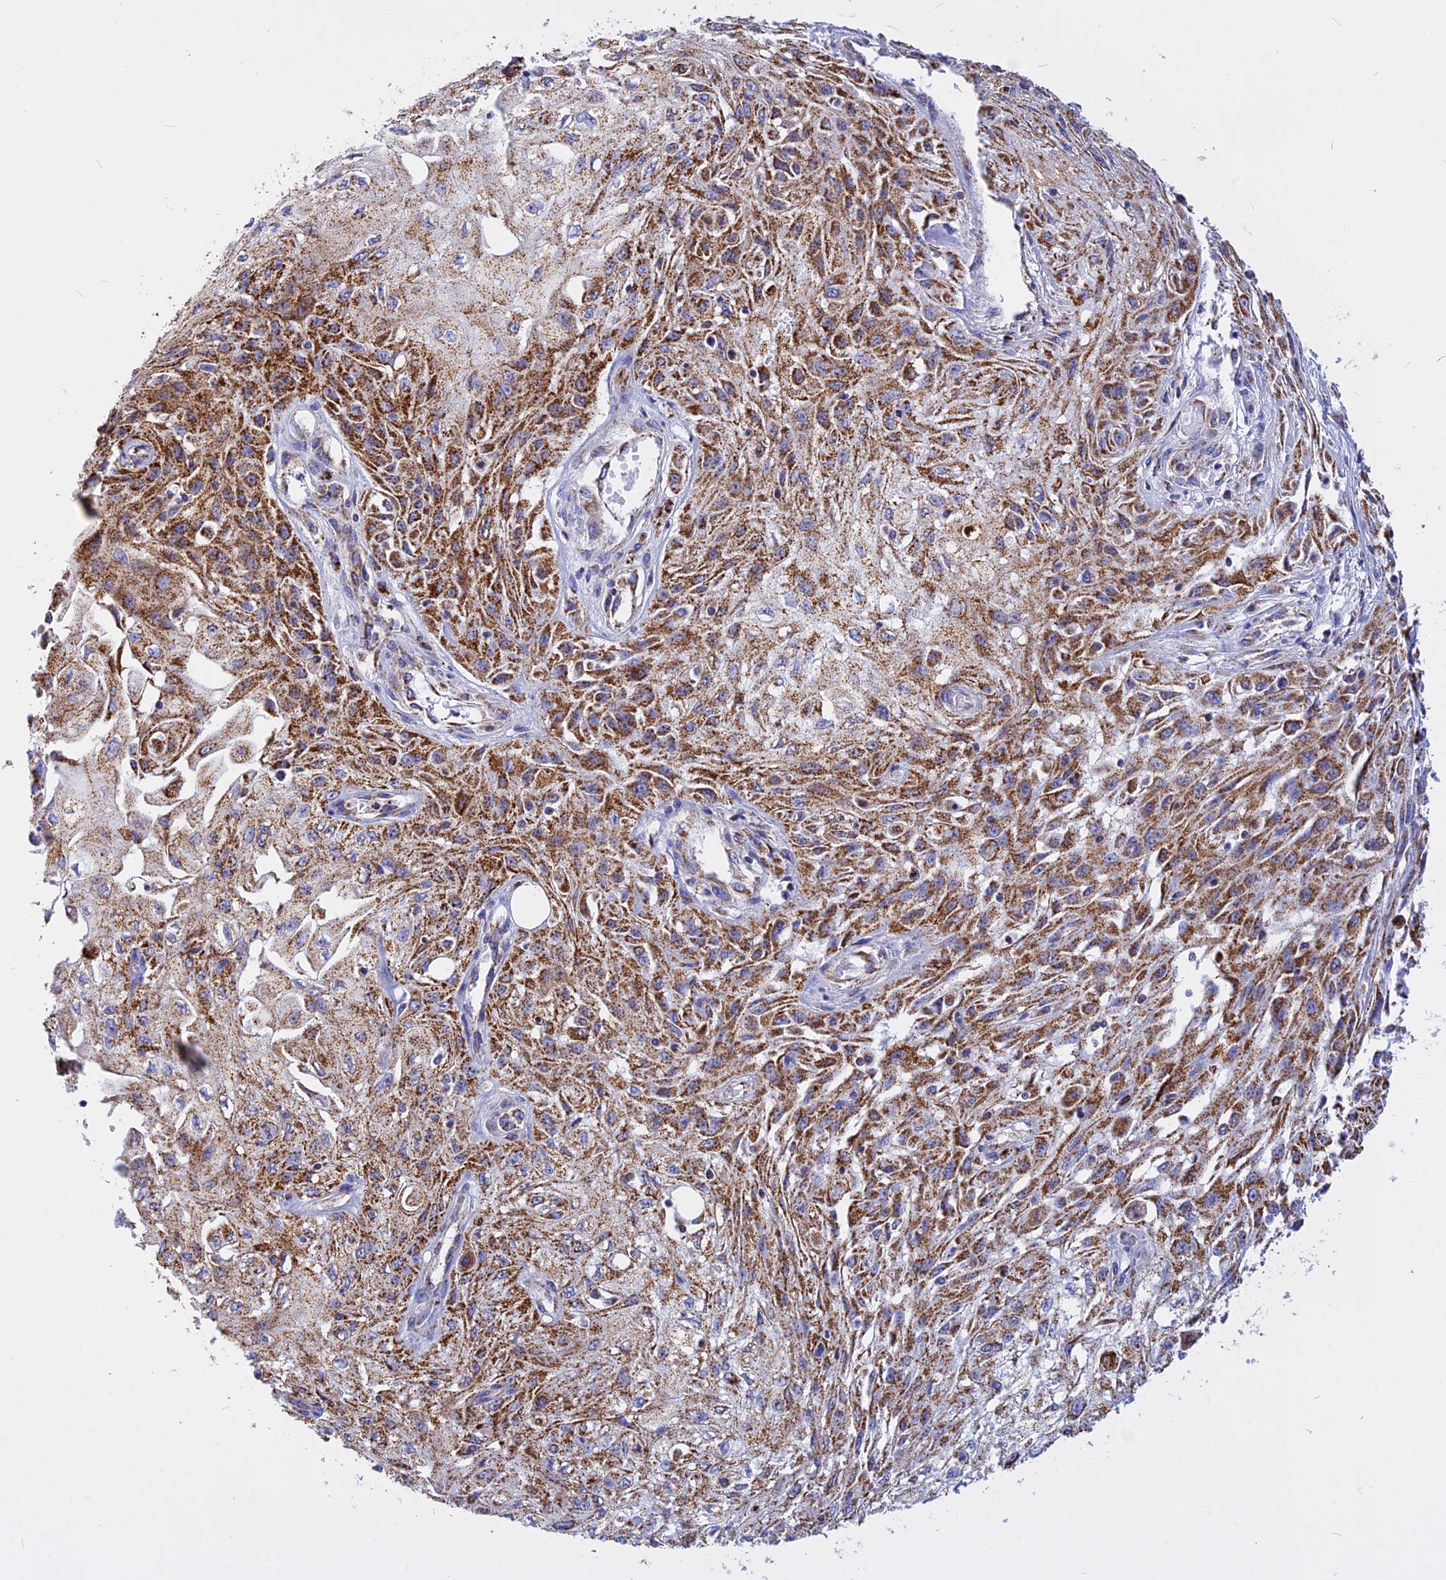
{"staining": {"intensity": "moderate", "quantity": ">75%", "location": "cytoplasmic/membranous"}, "tissue": "skin cancer", "cell_type": "Tumor cells", "image_type": "cancer", "snomed": [{"axis": "morphology", "description": "Squamous cell carcinoma, NOS"}, {"axis": "morphology", "description": "Squamous cell carcinoma, metastatic, NOS"}, {"axis": "topography", "description": "Skin"}, {"axis": "topography", "description": "Lymph node"}], "caption": "A high-resolution photomicrograph shows immunohistochemistry staining of metastatic squamous cell carcinoma (skin), which shows moderate cytoplasmic/membranous staining in about >75% of tumor cells. (DAB = brown stain, brightfield microscopy at high magnification).", "gene": "VDAC2", "patient": {"sex": "male", "age": 75}}